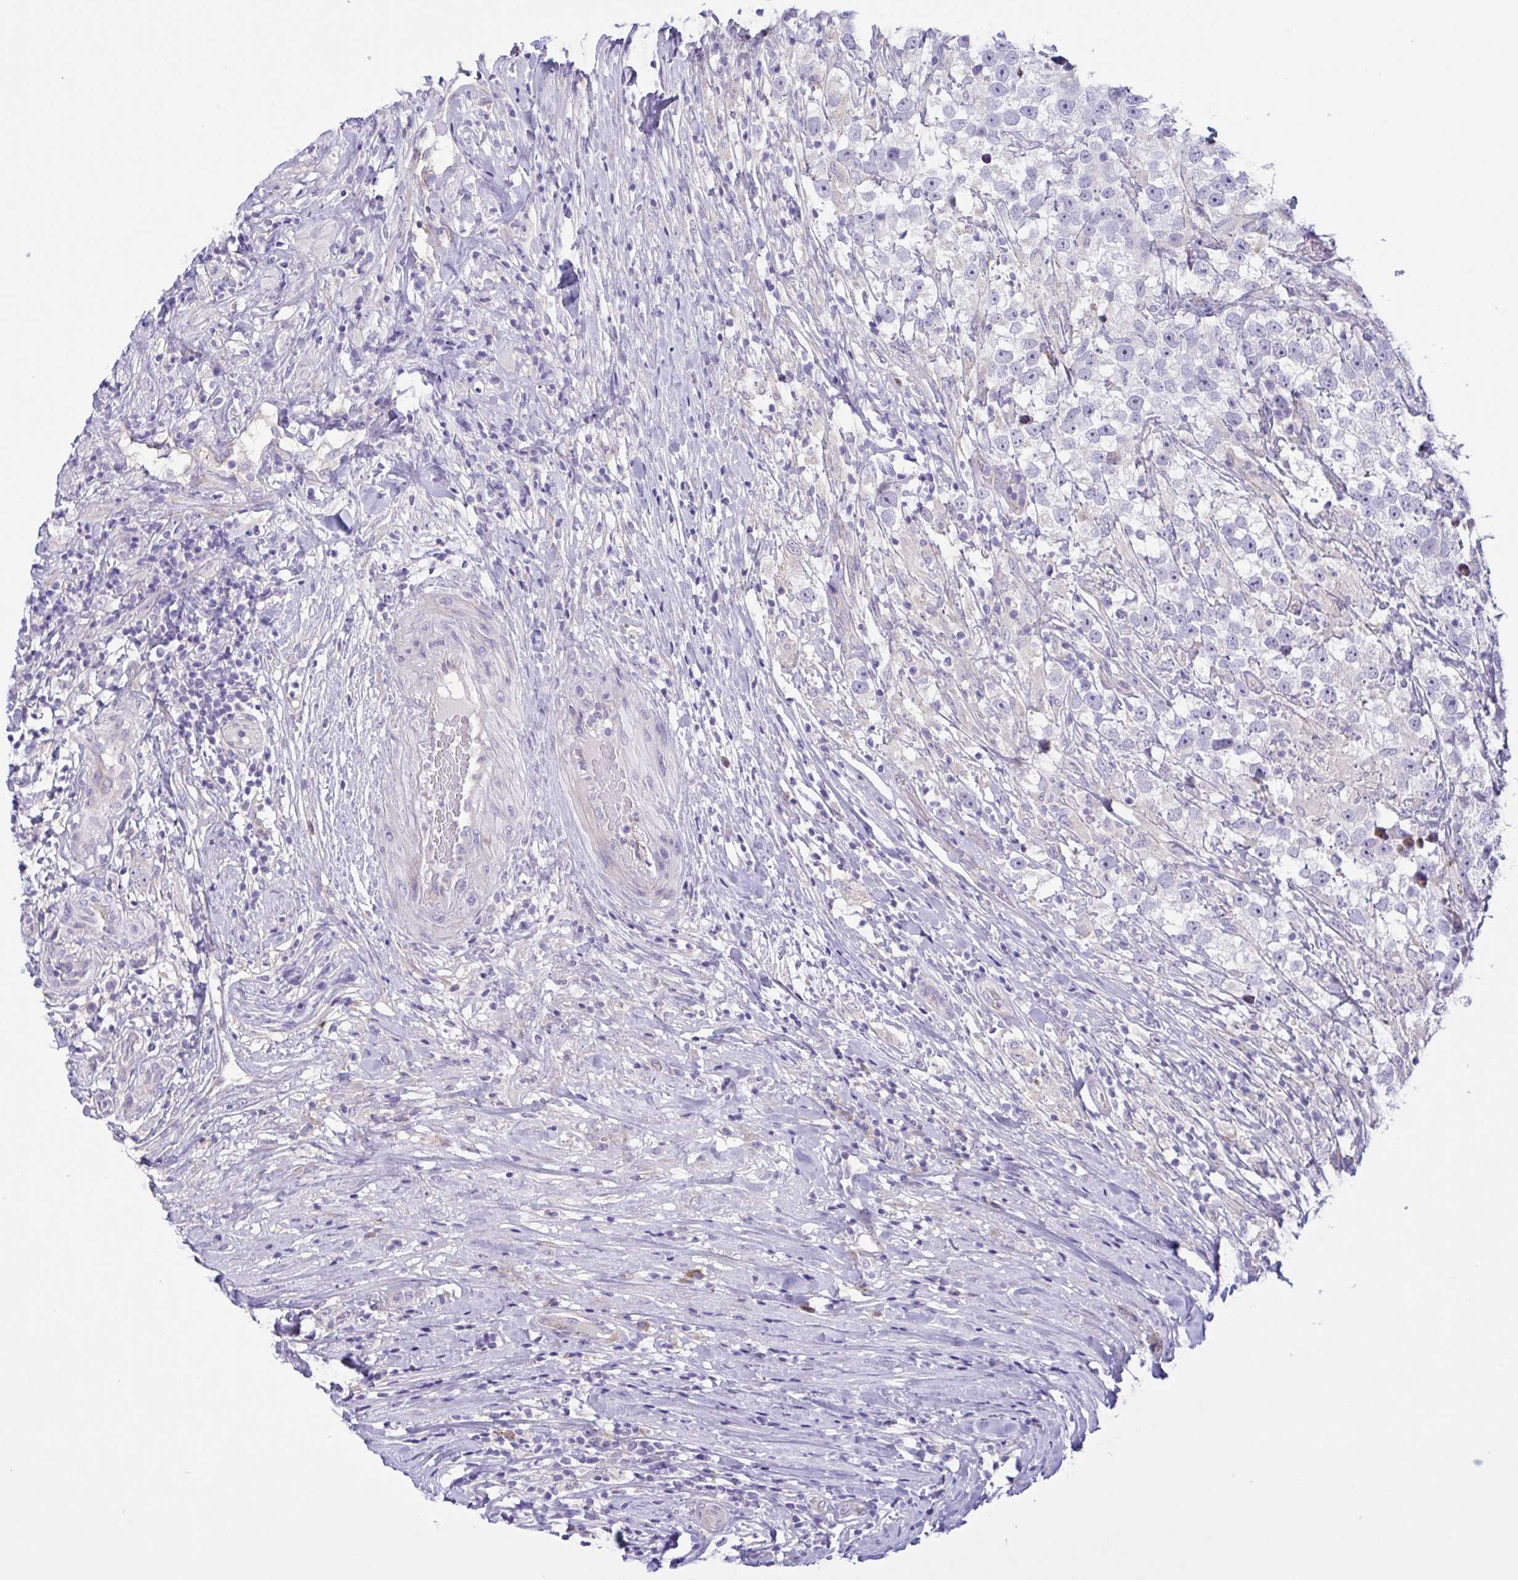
{"staining": {"intensity": "negative", "quantity": "none", "location": "none"}, "tissue": "testis cancer", "cell_type": "Tumor cells", "image_type": "cancer", "snomed": [{"axis": "morphology", "description": "Seminoma, NOS"}, {"axis": "topography", "description": "Testis"}], "caption": "An immunohistochemistry histopathology image of testis cancer (seminoma) is shown. There is no staining in tumor cells of testis cancer (seminoma).", "gene": "DSC3", "patient": {"sex": "male", "age": 46}}